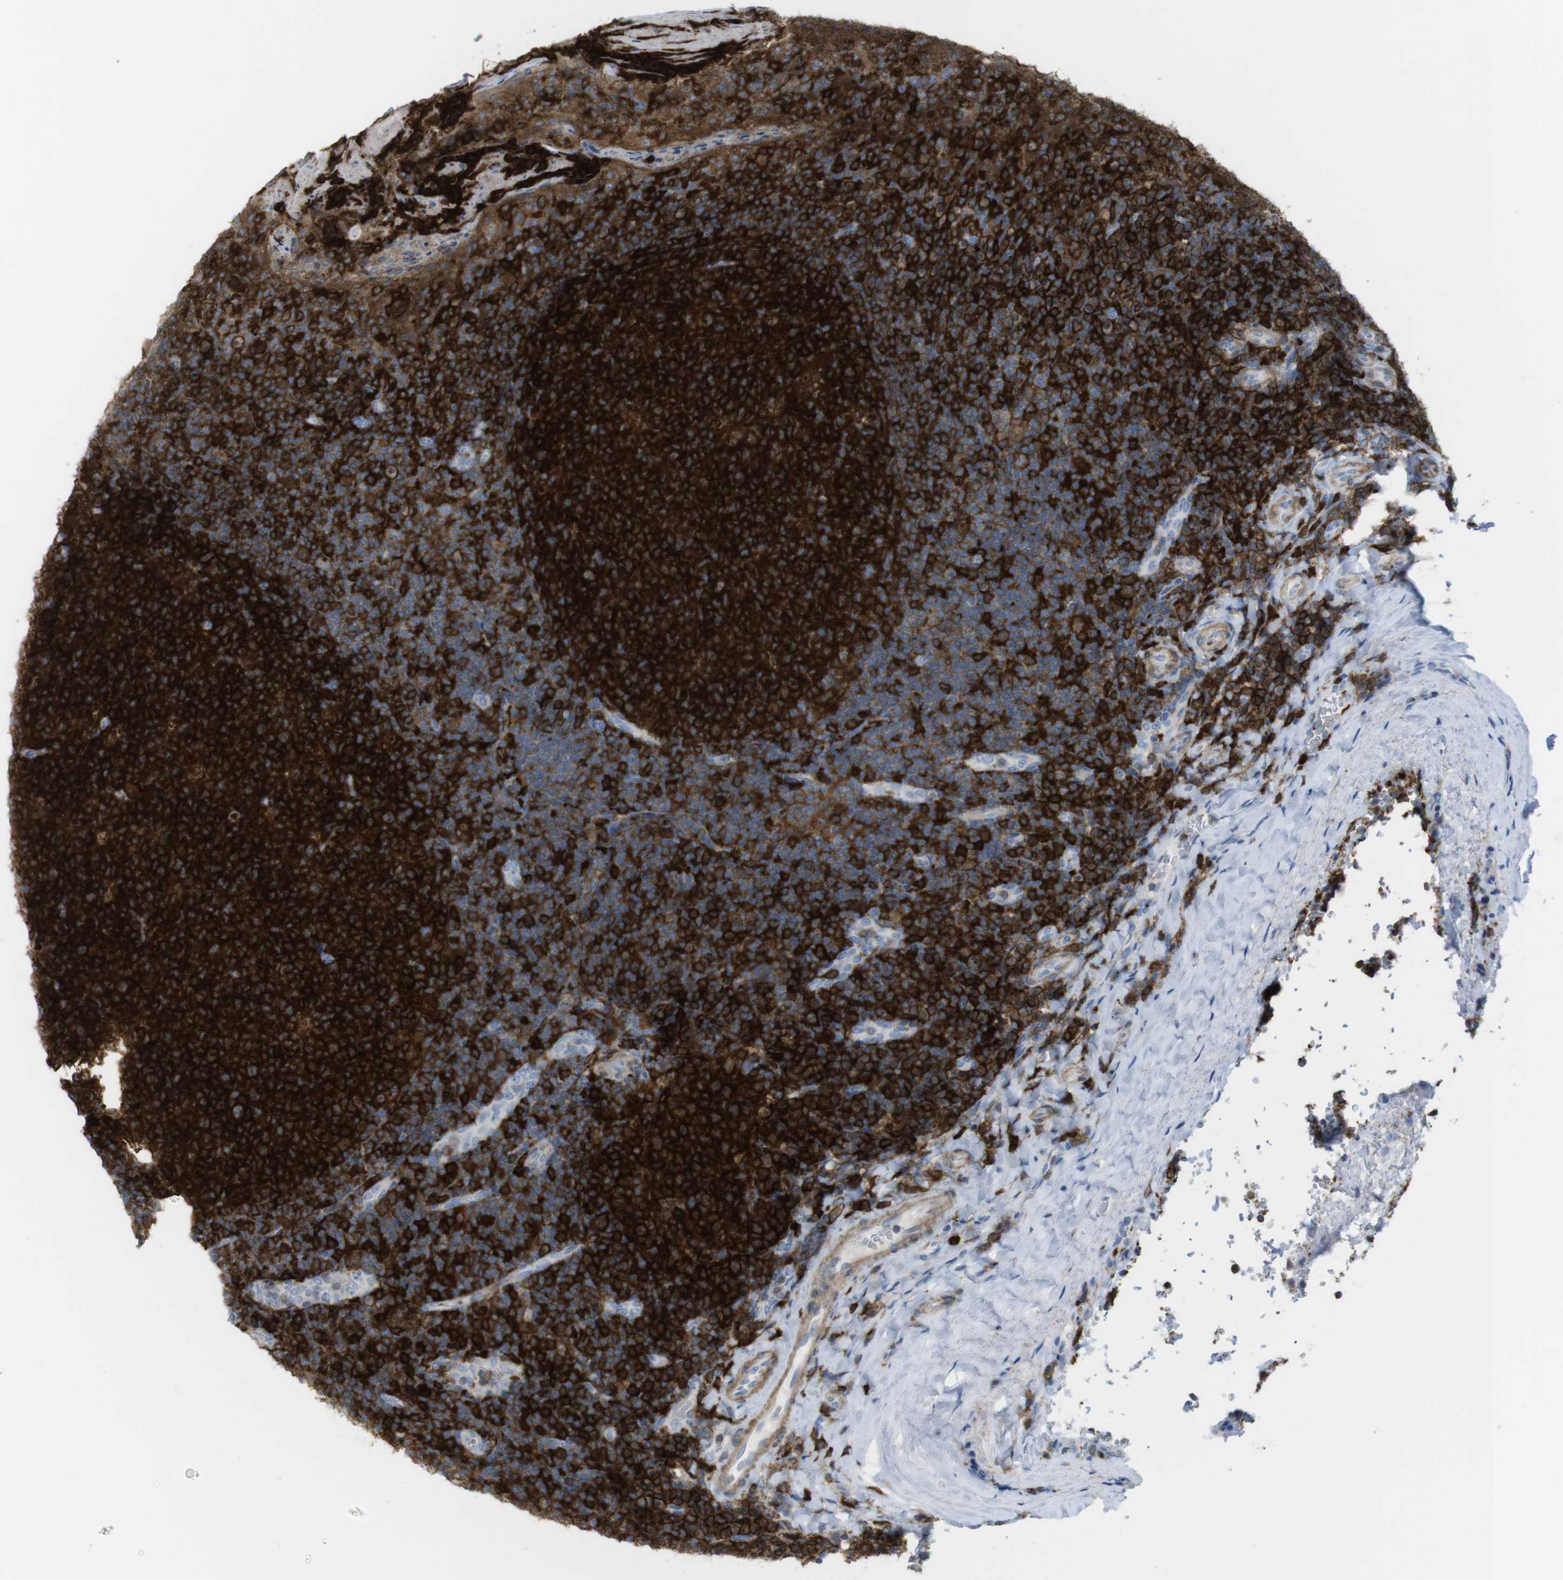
{"staining": {"intensity": "strong", "quantity": ">75%", "location": "cytoplasmic/membranous"}, "tissue": "tonsil", "cell_type": "Germinal center cells", "image_type": "normal", "snomed": [{"axis": "morphology", "description": "Normal tissue, NOS"}, {"axis": "topography", "description": "Tonsil"}], "caption": "Immunohistochemical staining of unremarkable tonsil exhibits >75% levels of strong cytoplasmic/membranous protein staining in about >75% of germinal center cells.", "gene": "PRKCD", "patient": {"sex": "male", "age": 17}}